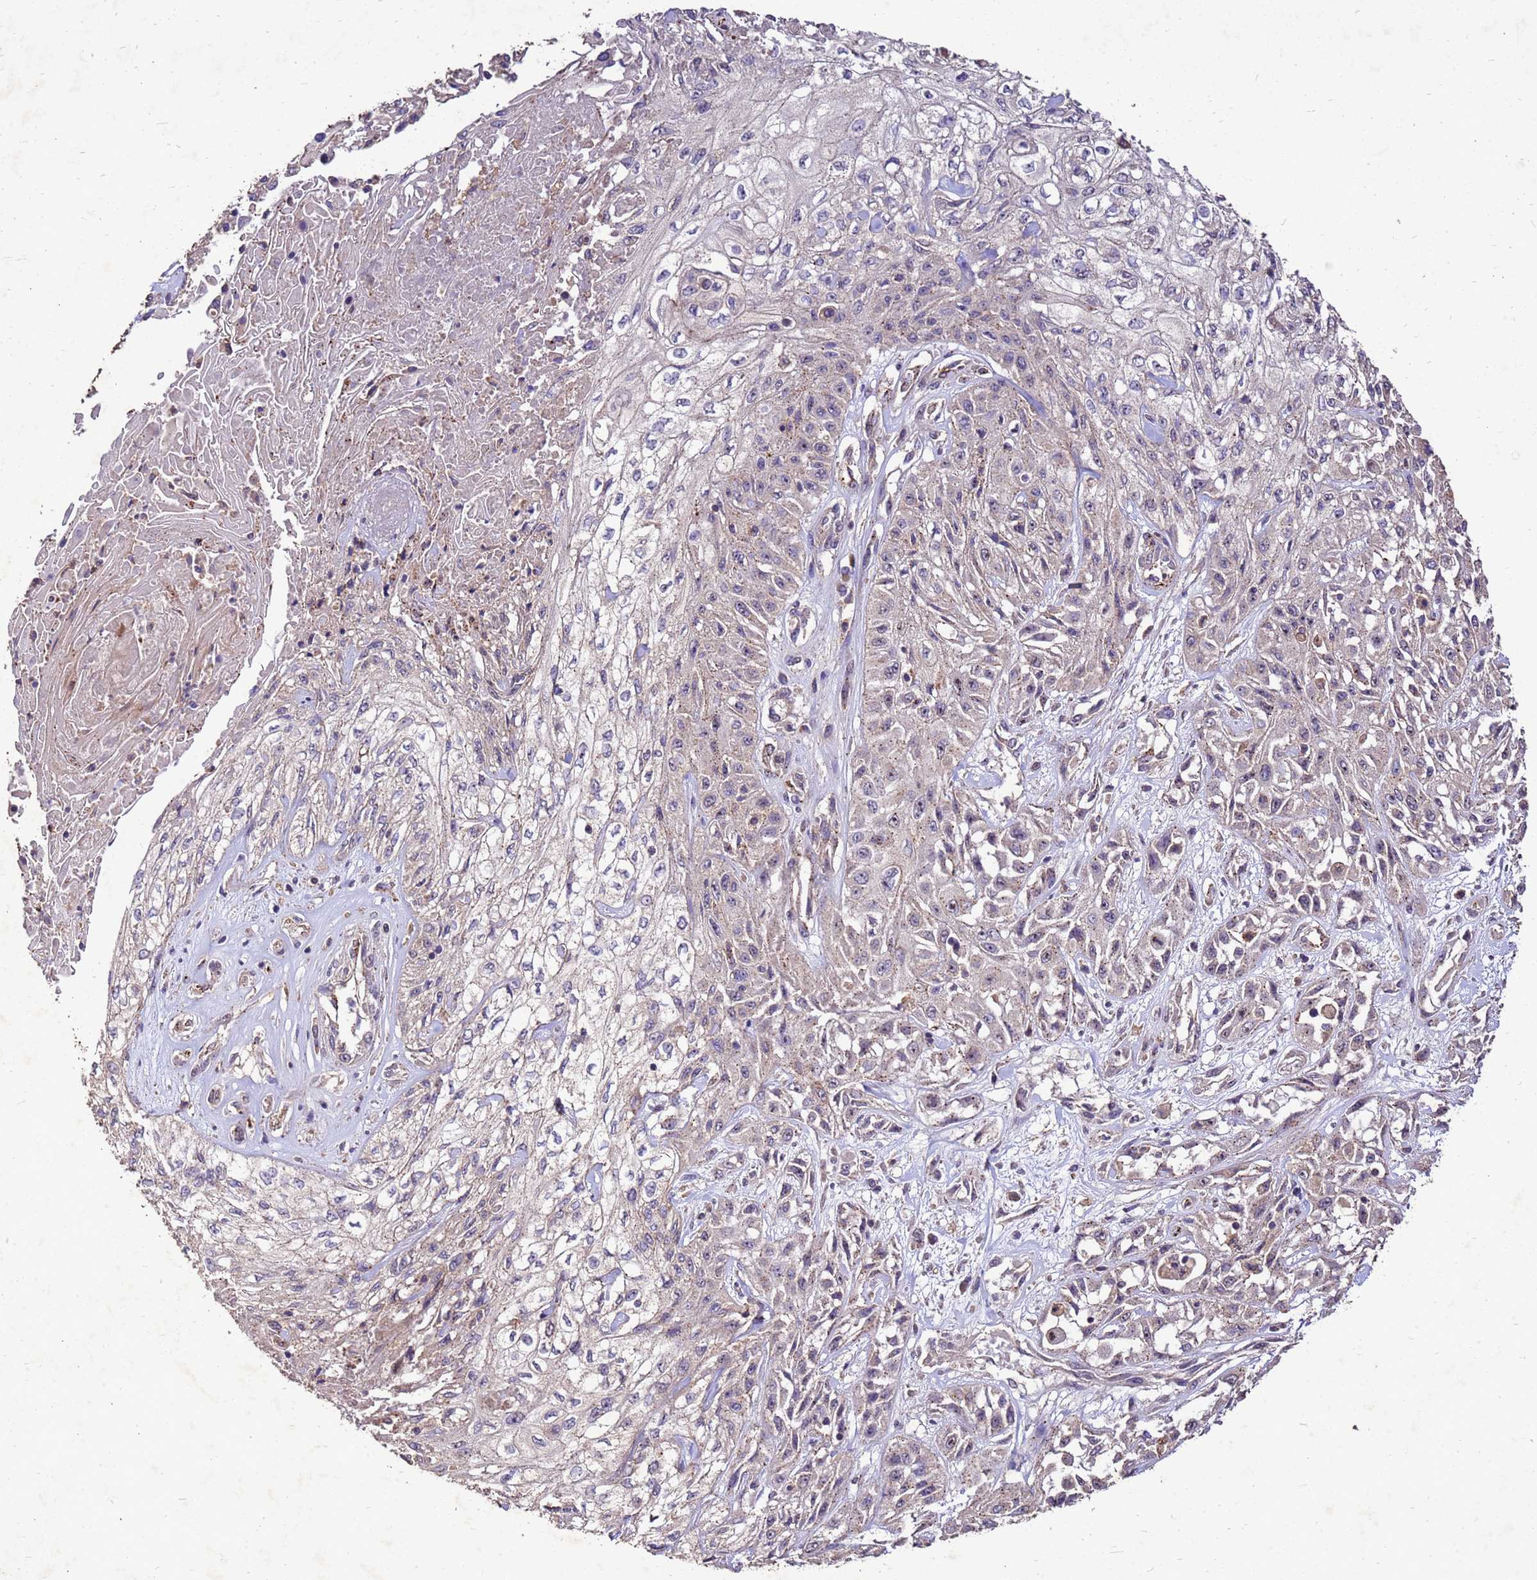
{"staining": {"intensity": "negative", "quantity": "none", "location": "none"}, "tissue": "skin cancer", "cell_type": "Tumor cells", "image_type": "cancer", "snomed": [{"axis": "morphology", "description": "Squamous cell carcinoma, NOS"}, {"axis": "morphology", "description": "Squamous cell carcinoma, metastatic, NOS"}, {"axis": "topography", "description": "Skin"}, {"axis": "topography", "description": "Lymph node"}], "caption": "DAB (3,3'-diaminobenzidine) immunohistochemical staining of human squamous cell carcinoma (skin) exhibits no significant staining in tumor cells. The staining is performed using DAB (3,3'-diaminobenzidine) brown chromogen with nuclei counter-stained in using hematoxylin.", "gene": "TOR4A", "patient": {"sex": "male", "age": 75}}